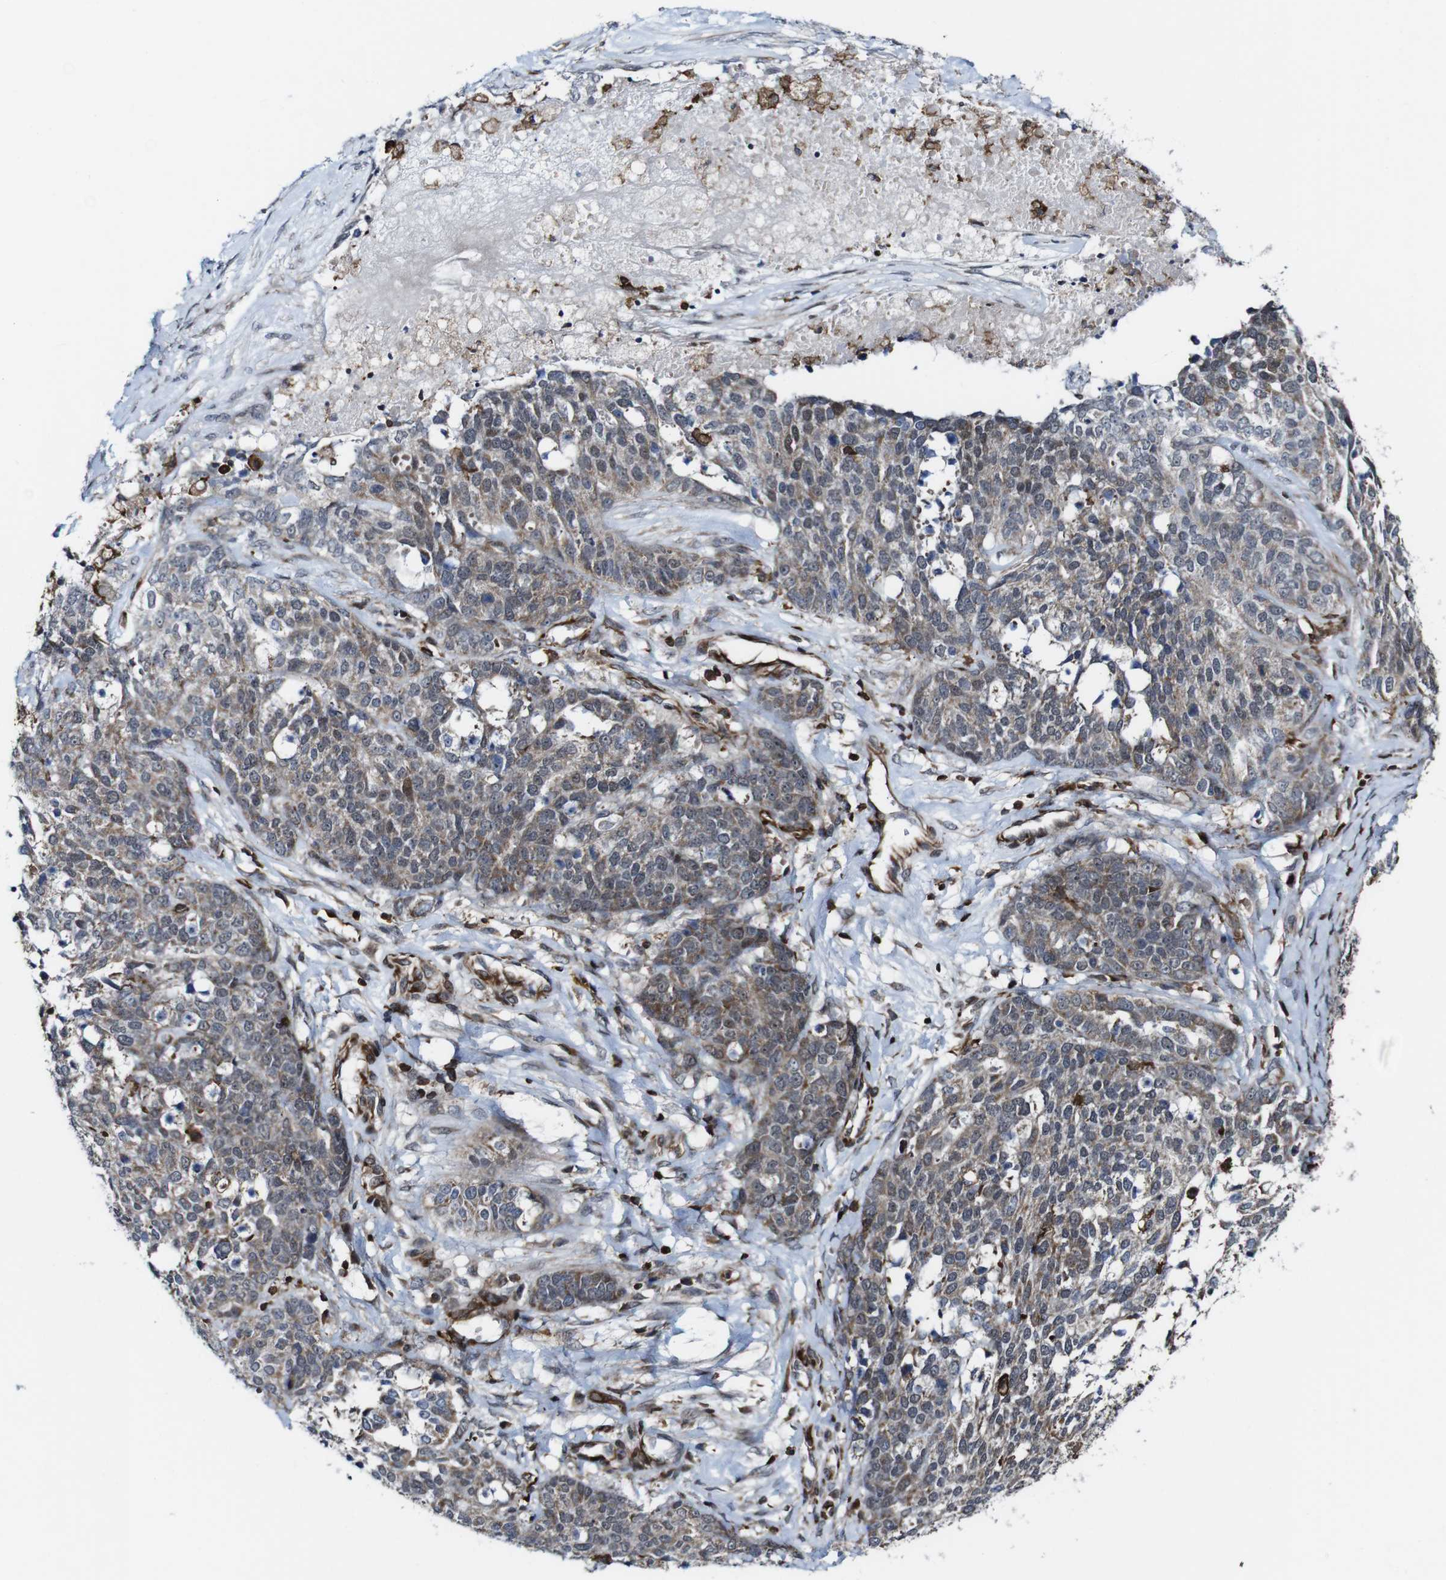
{"staining": {"intensity": "weak", "quantity": ">75%", "location": "cytoplasmic/membranous"}, "tissue": "ovarian cancer", "cell_type": "Tumor cells", "image_type": "cancer", "snomed": [{"axis": "morphology", "description": "Cystadenocarcinoma, serous, NOS"}, {"axis": "topography", "description": "Ovary"}], "caption": "Immunohistochemical staining of human ovarian cancer shows weak cytoplasmic/membranous protein expression in about >75% of tumor cells.", "gene": "JAK2", "patient": {"sex": "female", "age": 44}}